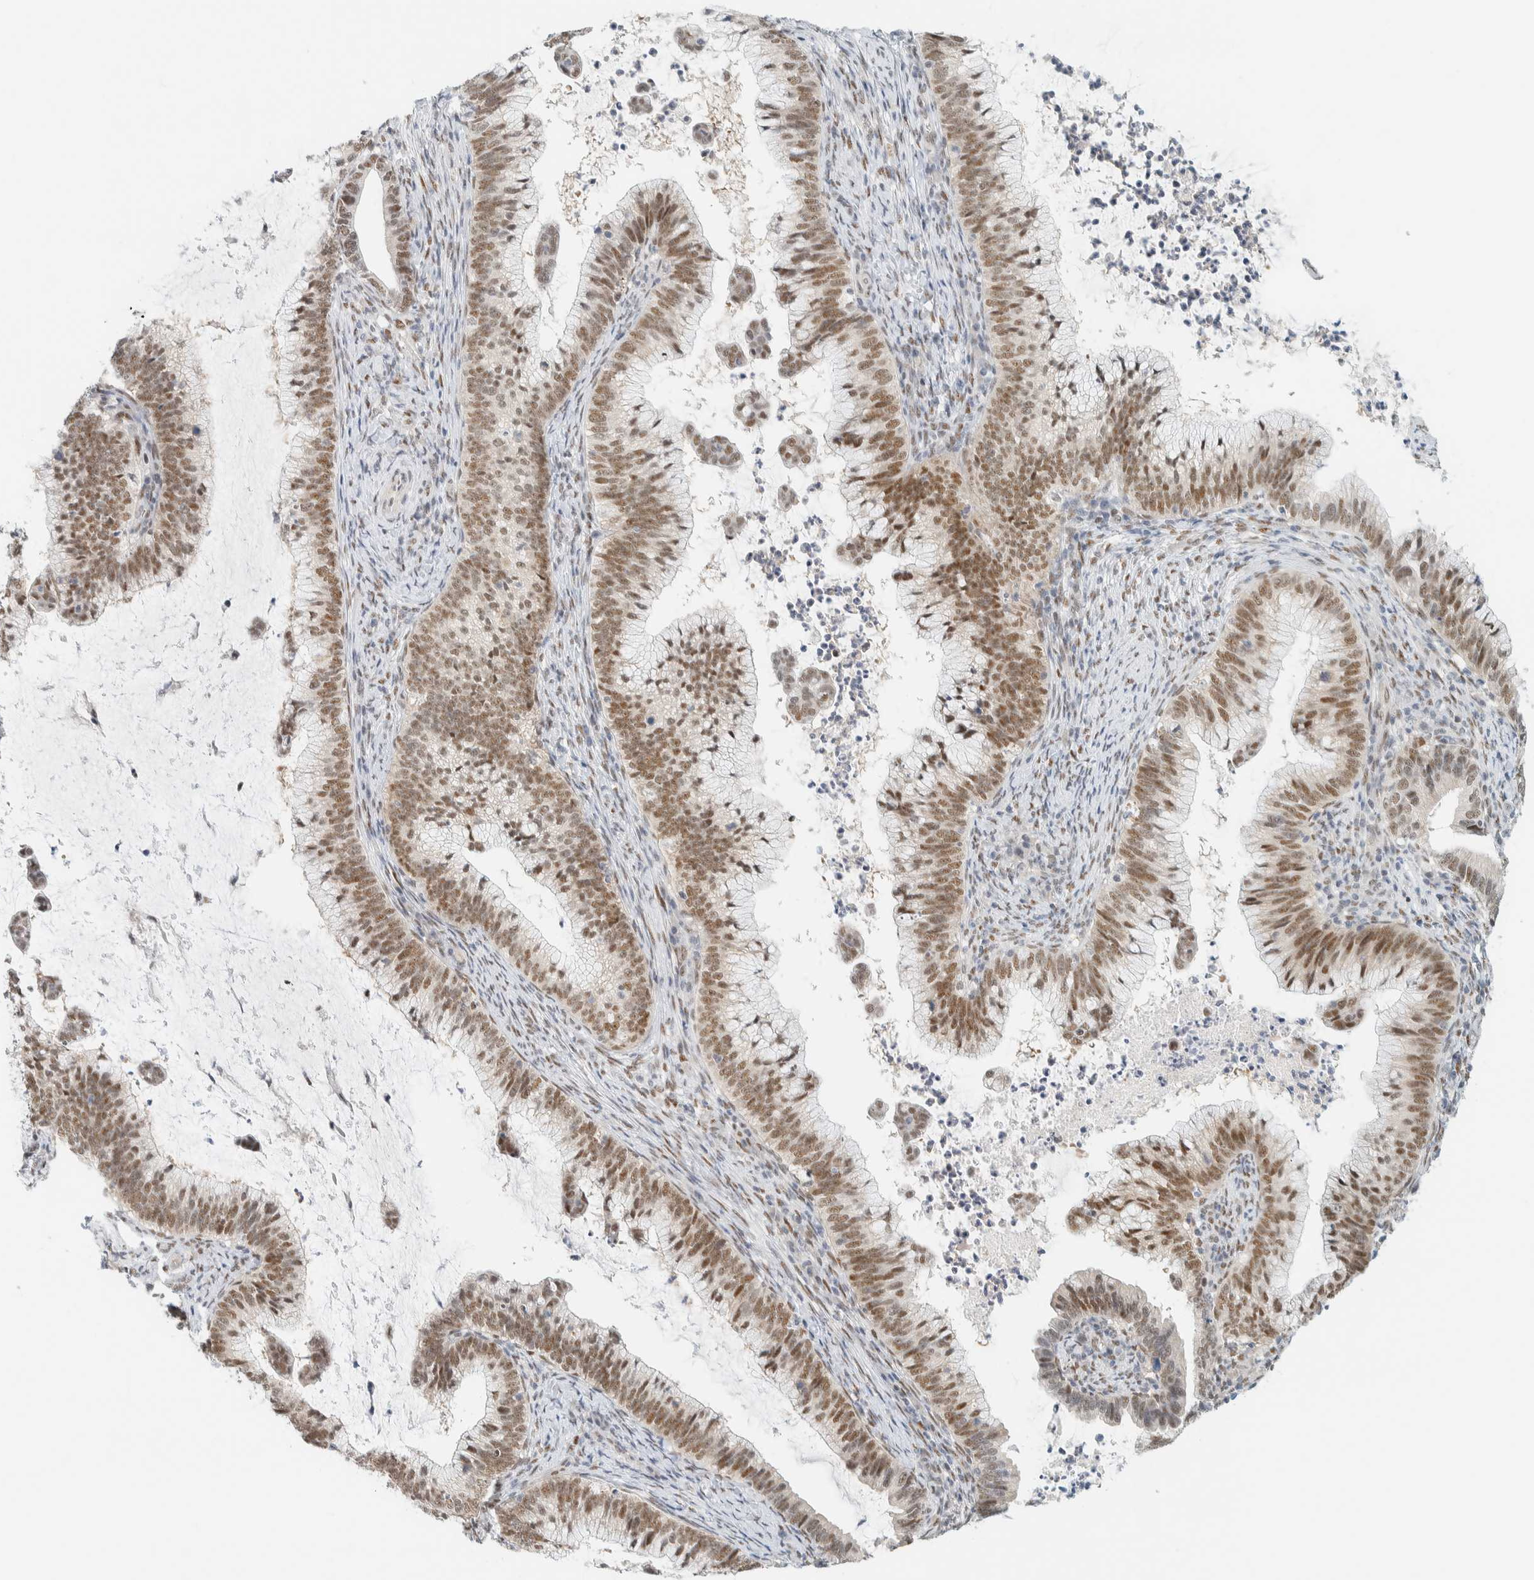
{"staining": {"intensity": "moderate", "quantity": ">75%", "location": "nuclear"}, "tissue": "cervical cancer", "cell_type": "Tumor cells", "image_type": "cancer", "snomed": [{"axis": "morphology", "description": "Adenocarcinoma, NOS"}, {"axis": "topography", "description": "Cervix"}], "caption": "Immunohistochemical staining of adenocarcinoma (cervical) exhibits medium levels of moderate nuclear protein expression in approximately >75% of tumor cells.", "gene": "ZNF683", "patient": {"sex": "female", "age": 36}}